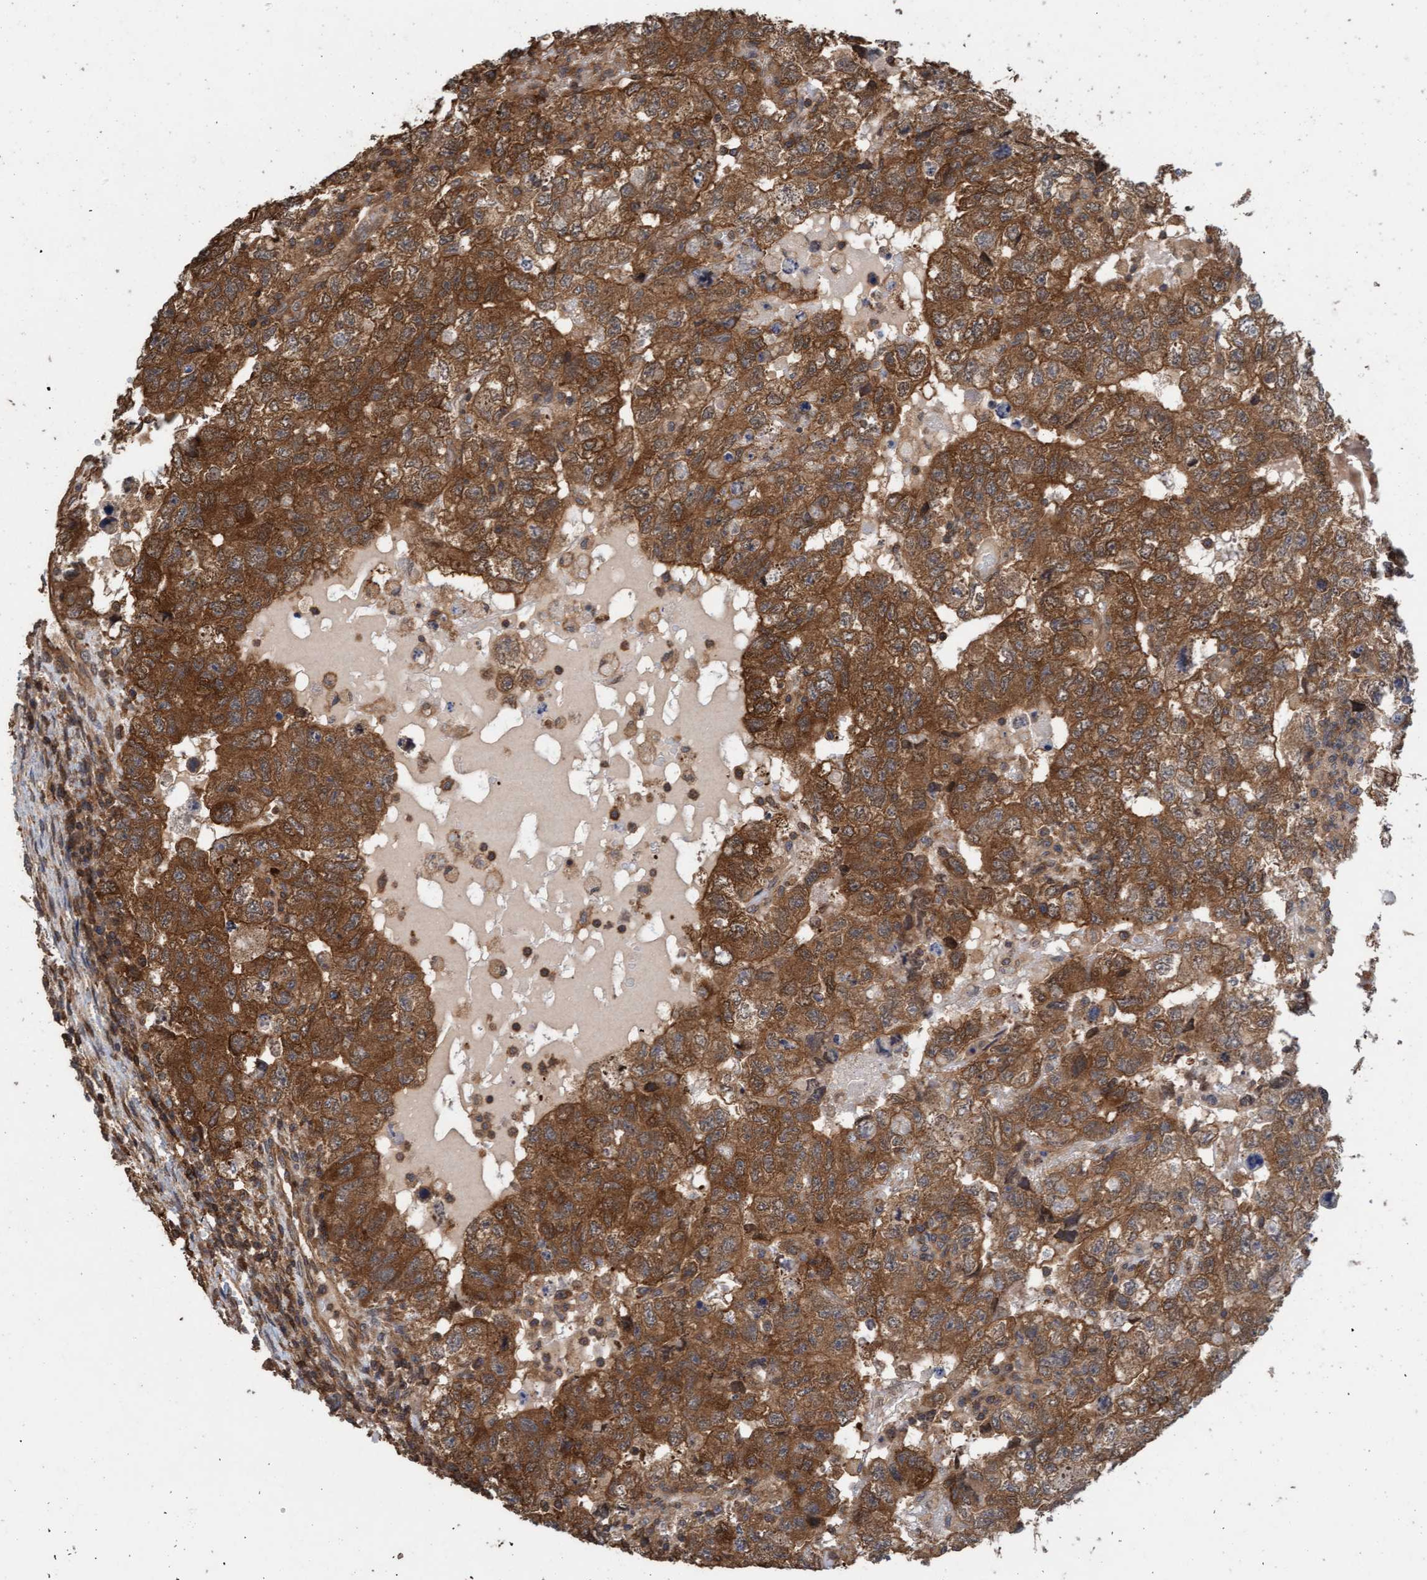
{"staining": {"intensity": "strong", "quantity": ">75%", "location": "cytoplasmic/membranous"}, "tissue": "testis cancer", "cell_type": "Tumor cells", "image_type": "cancer", "snomed": [{"axis": "morphology", "description": "Carcinoma, Embryonal, NOS"}, {"axis": "topography", "description": "Testis"}], "caption": "Testis cancer was stained to show a protein in brown. There is high levels of strong cytoplasmic/membranous expression in approximately >75% of tumor cells.", "gene": "FXR2", "patient": {"sex": "male", "age": 36}}